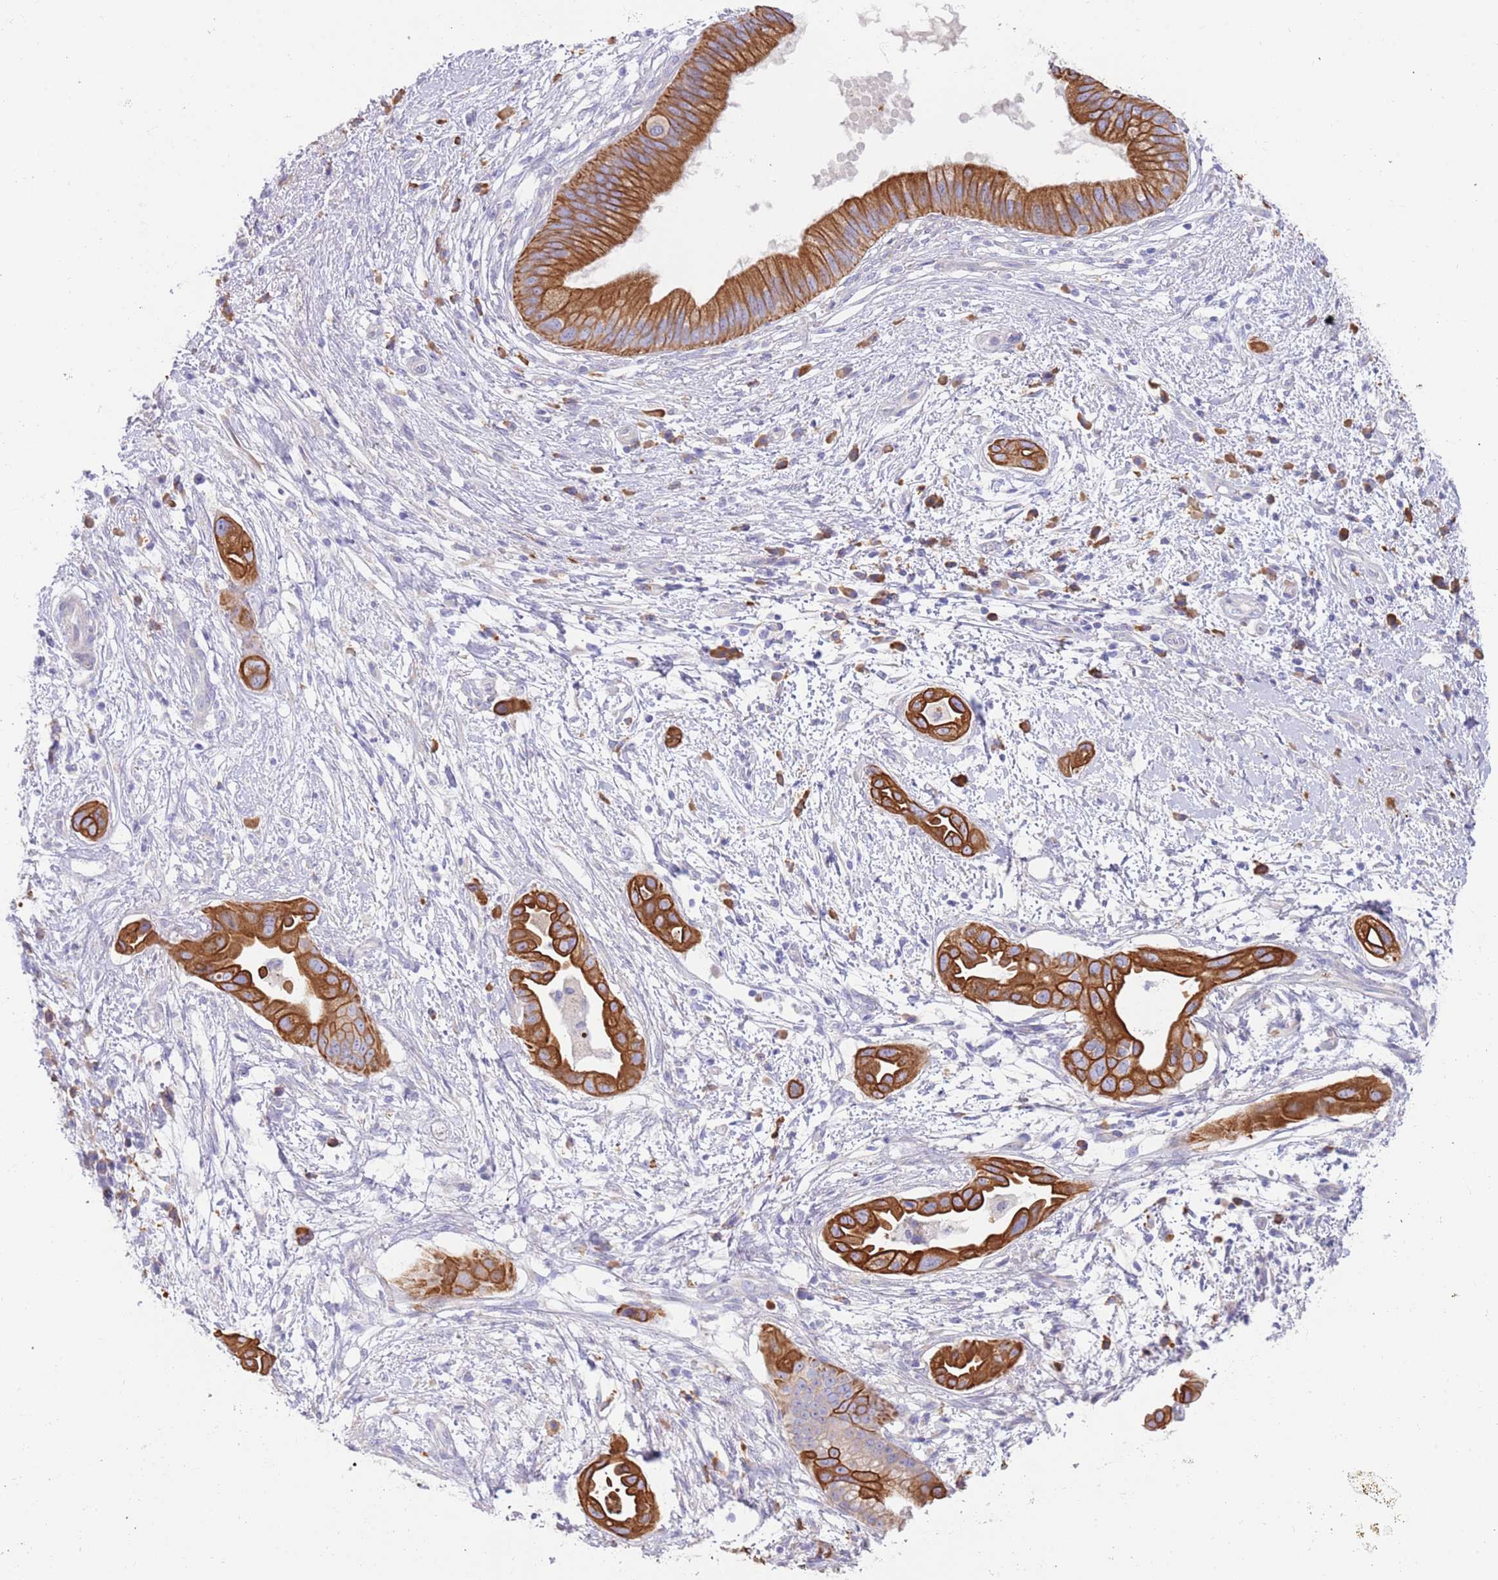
{"staining": {"intensity": "strong", "quantity": "25%-75%", "location": "cytoplasmic/membranous"}, "tissue": "pancreatic cancer", "cell_type": "Tumor cells", "image_type": "cancer", "snomed": [{"axis": "morphology", "description": "Adenocarcinoma, NOS"}, {"axis": "topography", "description": "Pancreas"}], "caption": "Adenocarcinoma (pancreatic) tissue shows strong cytoplasmic/membranous positivity in approximately 25%-75% of tumor cells, visualized by immunohistochemistry.", "gene": "CCDC149", "patient": {"sex": "male", "age": 68}}